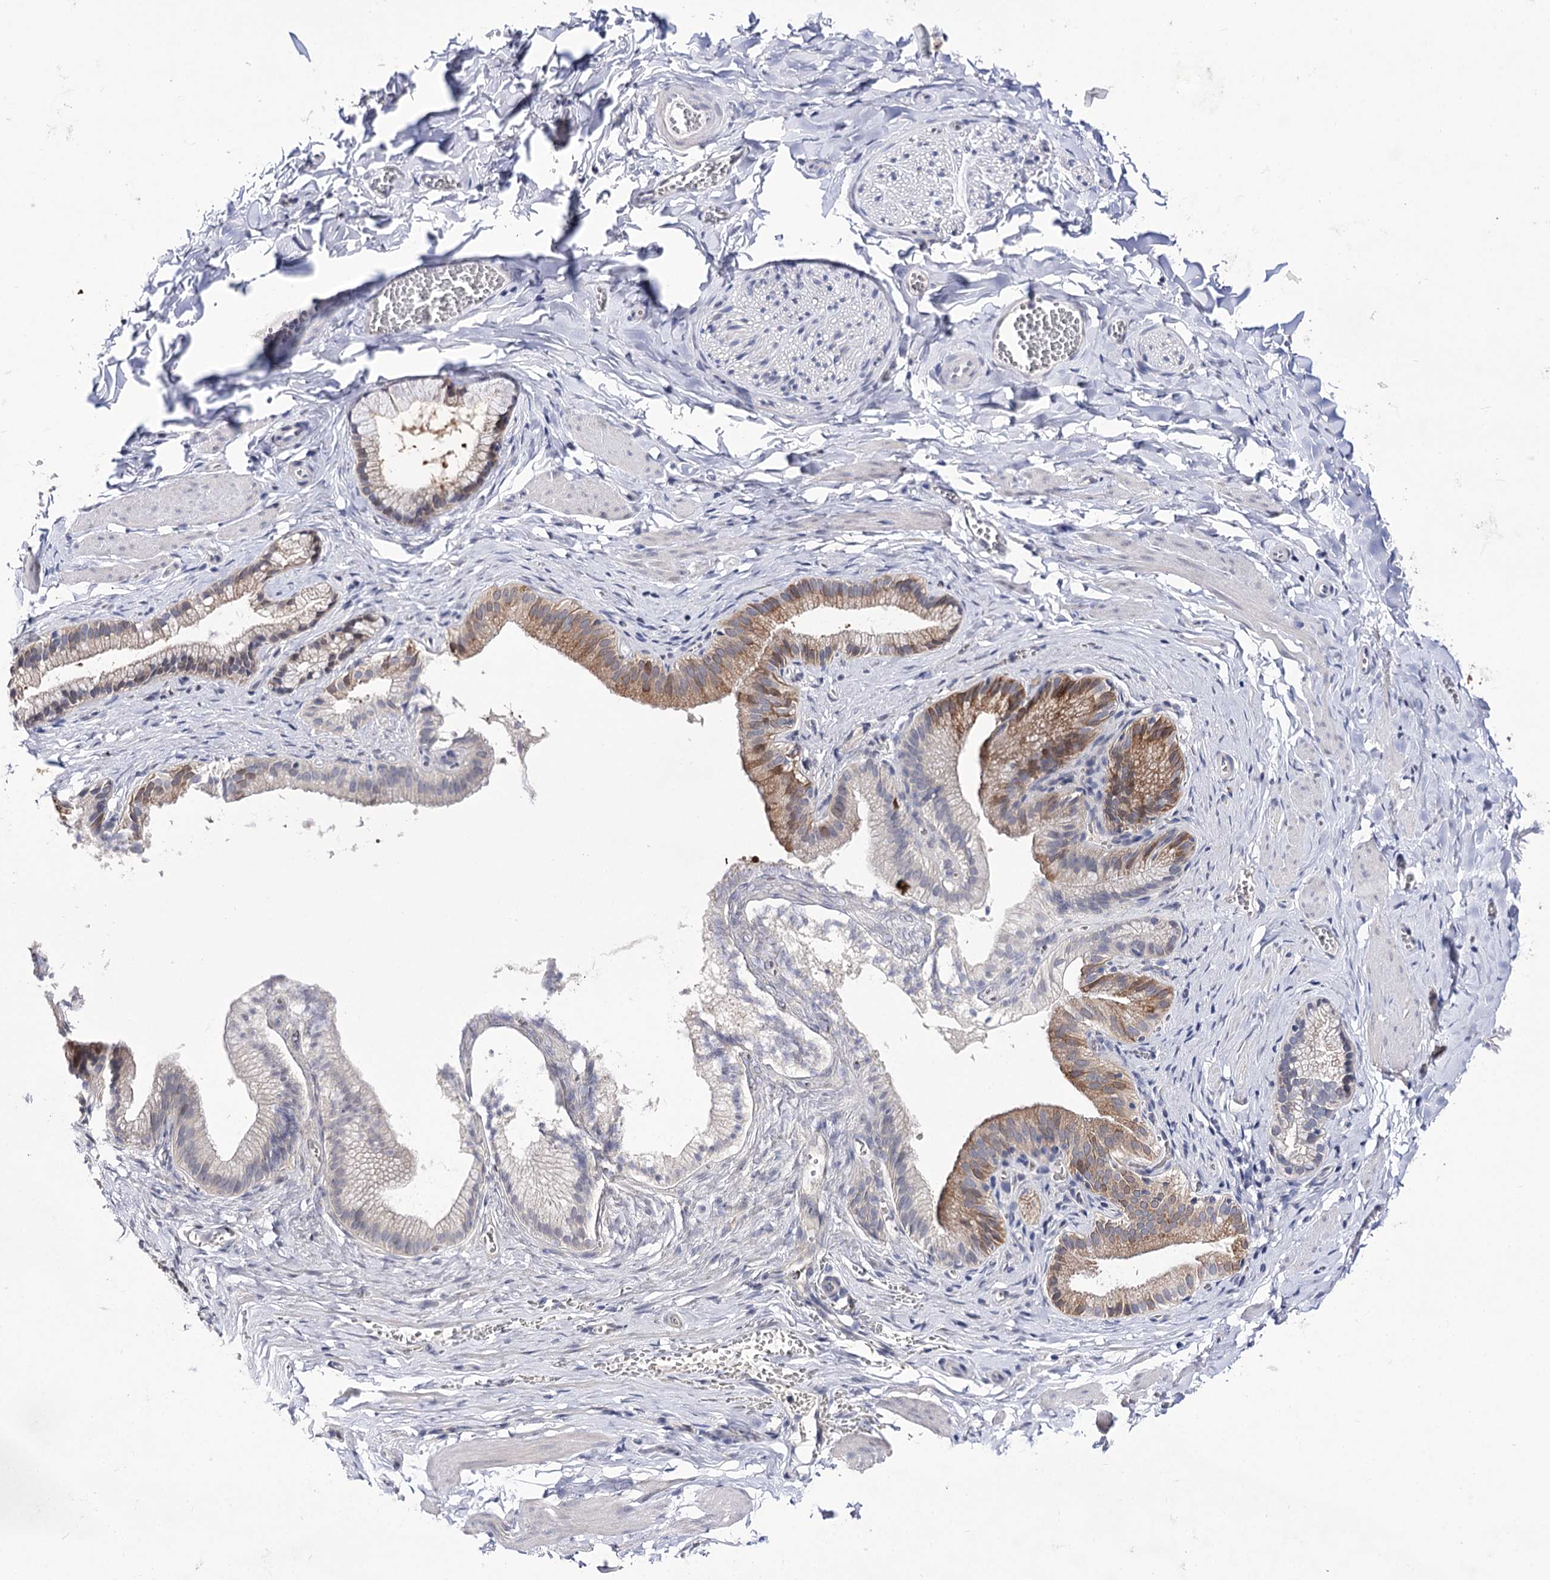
{"staining": {"intensity": "negative", "quantity": "none", "location": "none"}, "tissue": "adipose tissue", "cell_type": "Adipocytes", "image_type": "normal", "snomed": [{"axis": "morphology", "description": "Normal tissue, NOS"}, {"axis": "topography", "description": "Gallbladder"}, {"axis": "topography", "description": "Peripheral nerve tissue"}], "caption": "DAB (3,3'-diaminobenzidine) immunohistochemical staining of normal human adipose tissue exhibits no significant positivity in adipocytes.", "gene": "TMEM201", "patient": {"sex": "male", "age": 38}}